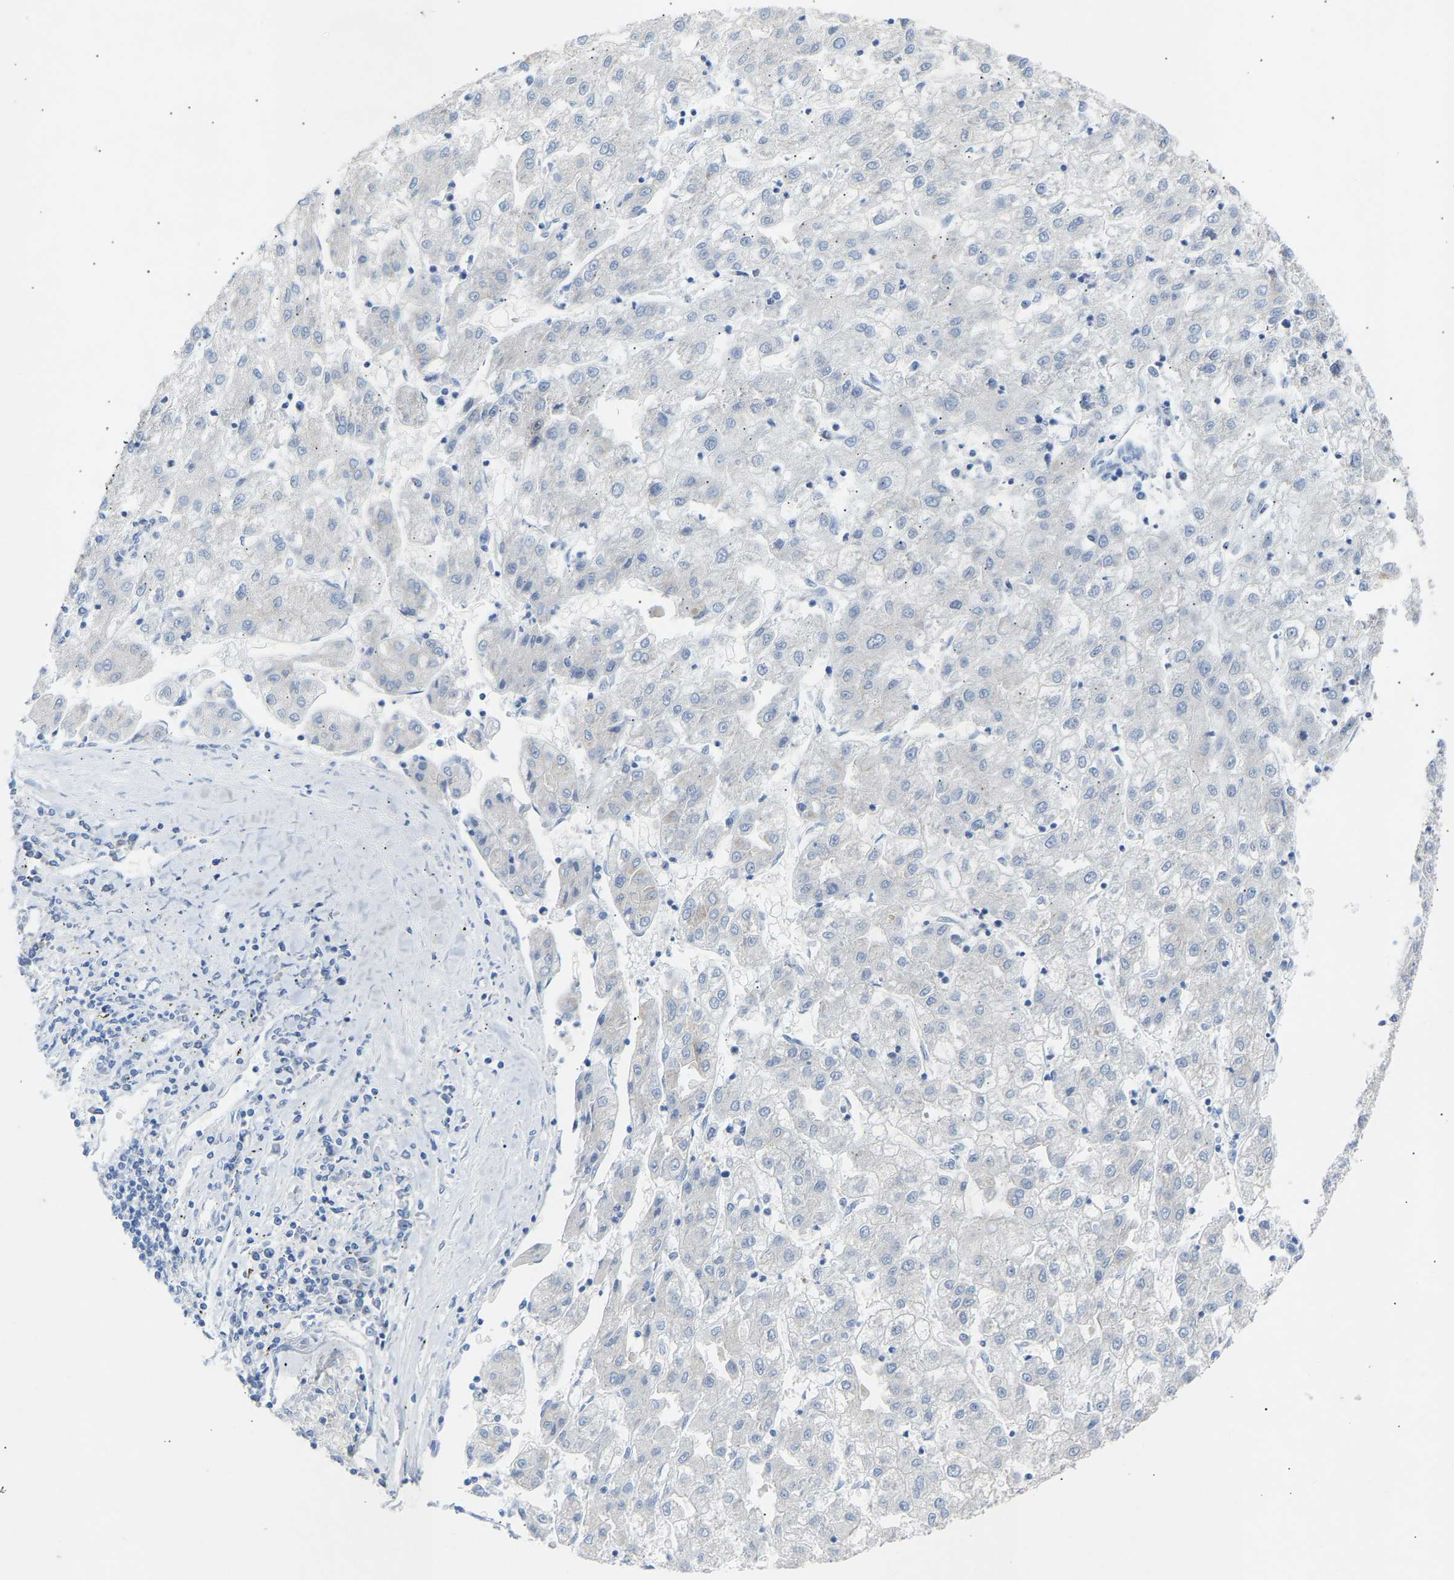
{"staining": {"intensity": "negative", "quantity": "none", "location": "none"}, "tissue": "liver cancer", "cell_type": "Tumor cells", "image_type": "cancer", "snomed": [{"axis": "morphology", "description": "Carcinoma, Hepatocellular, NOS"}, {"axis": "topography", "description": "Liver"}], "caption": "Tumor cells are negative for protein expression in human liver cancer (hepatocellular carcinoma).", "gene": "PEX1", "patient": {"sex": "male", "age": 72}}